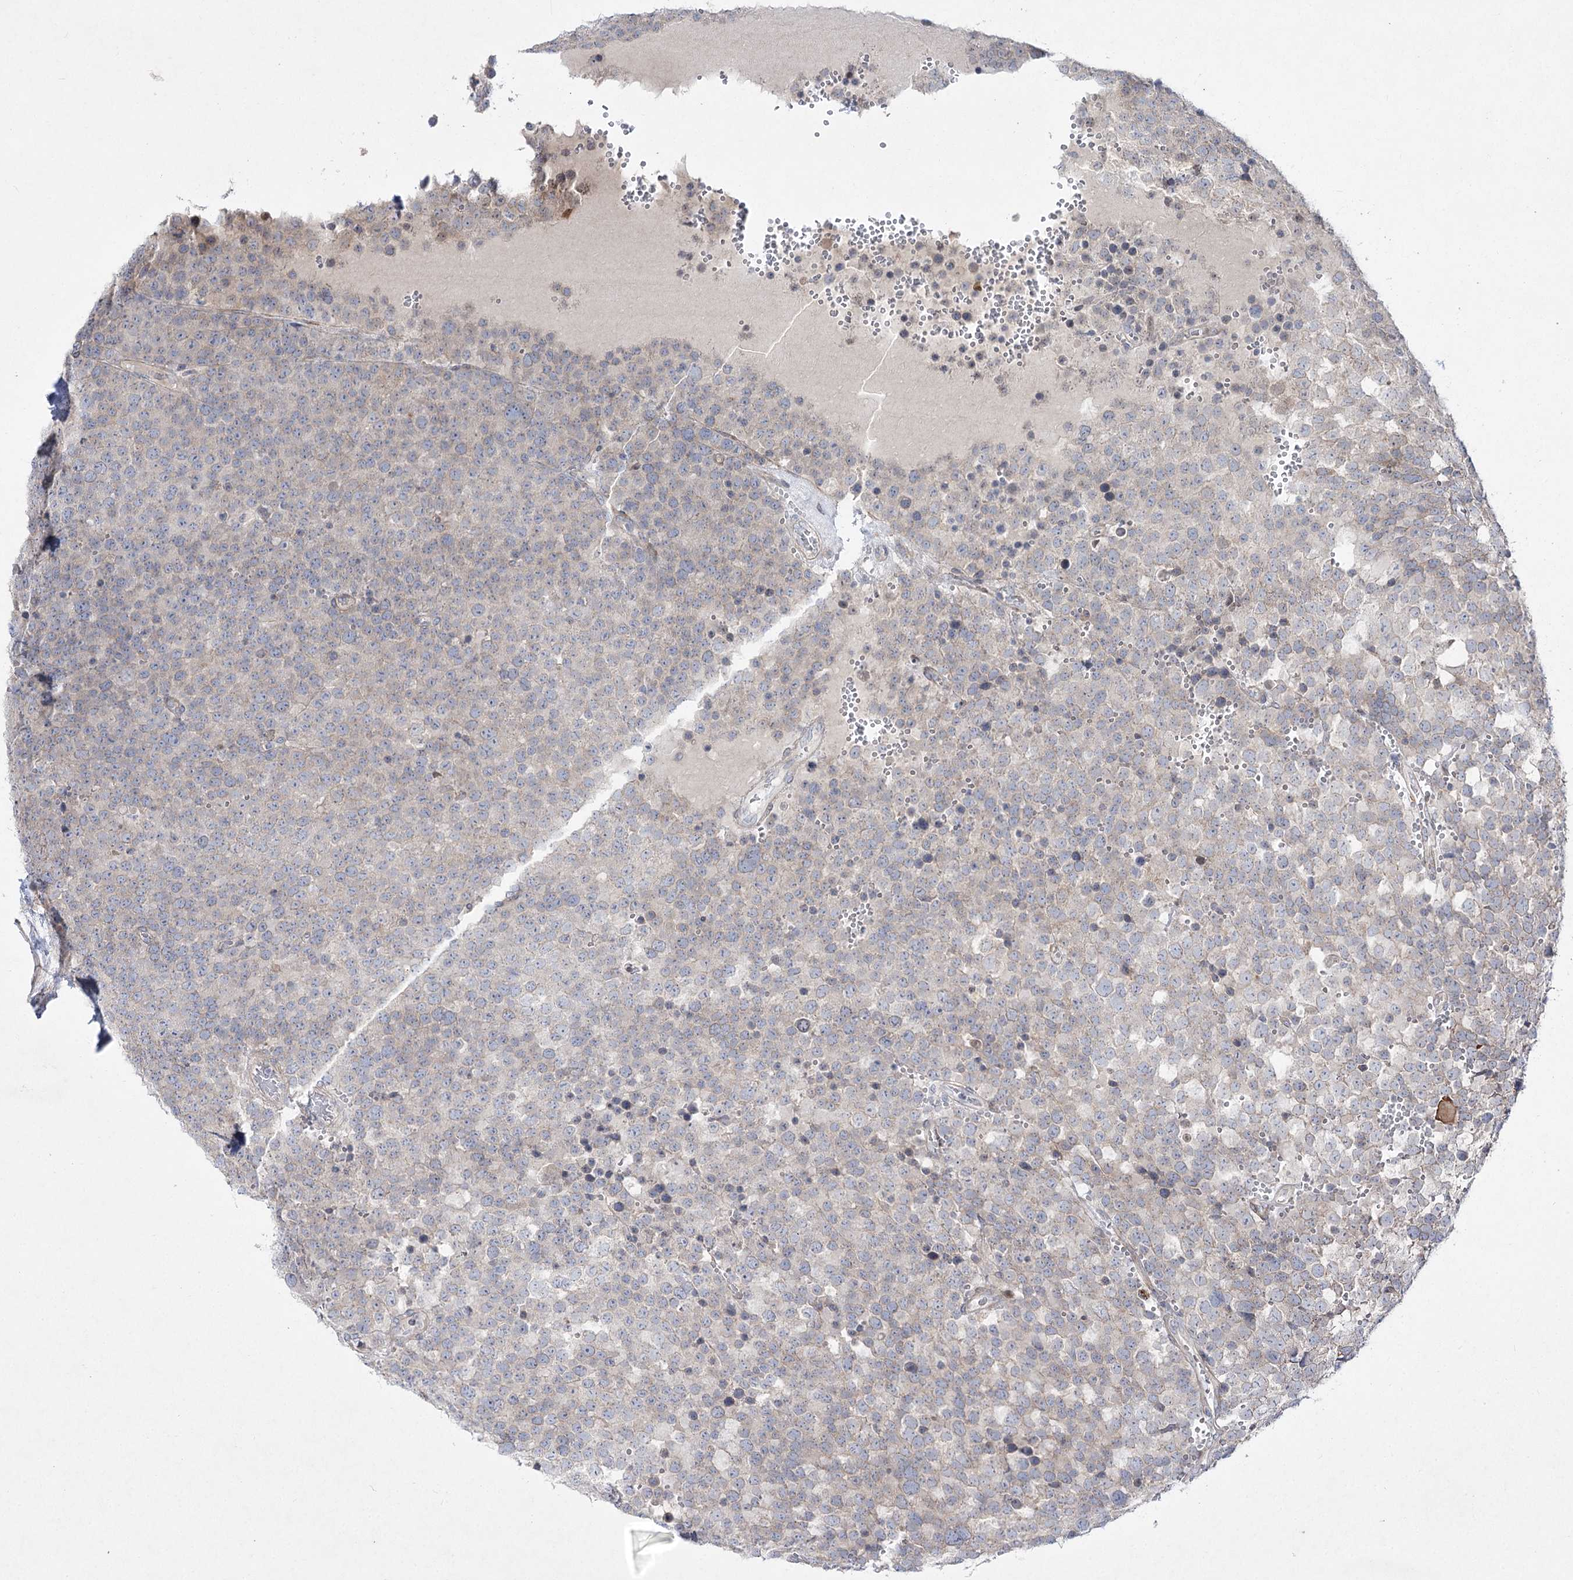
{"staining": {"intensity": "negative", "quantity": "none", "location": "none"}, "tissue": "testis cancer", "cell_type": "Tumor cells", "image_type": "cancer", "snomed": [{"axis": "morphology", "description": "Seminoma, NOS"}, {"axis": "topography", "description": "Testis"}], "caption": "Image shows no significant protein staining in tumor cells of seminoma (testis). (DAB (3,3'-diaminobenzidine) immunohistochemistry with hematoxylin counter stain).", "gene": "SH3BP5L", "patient": {"sex": "male", "age": 71}}